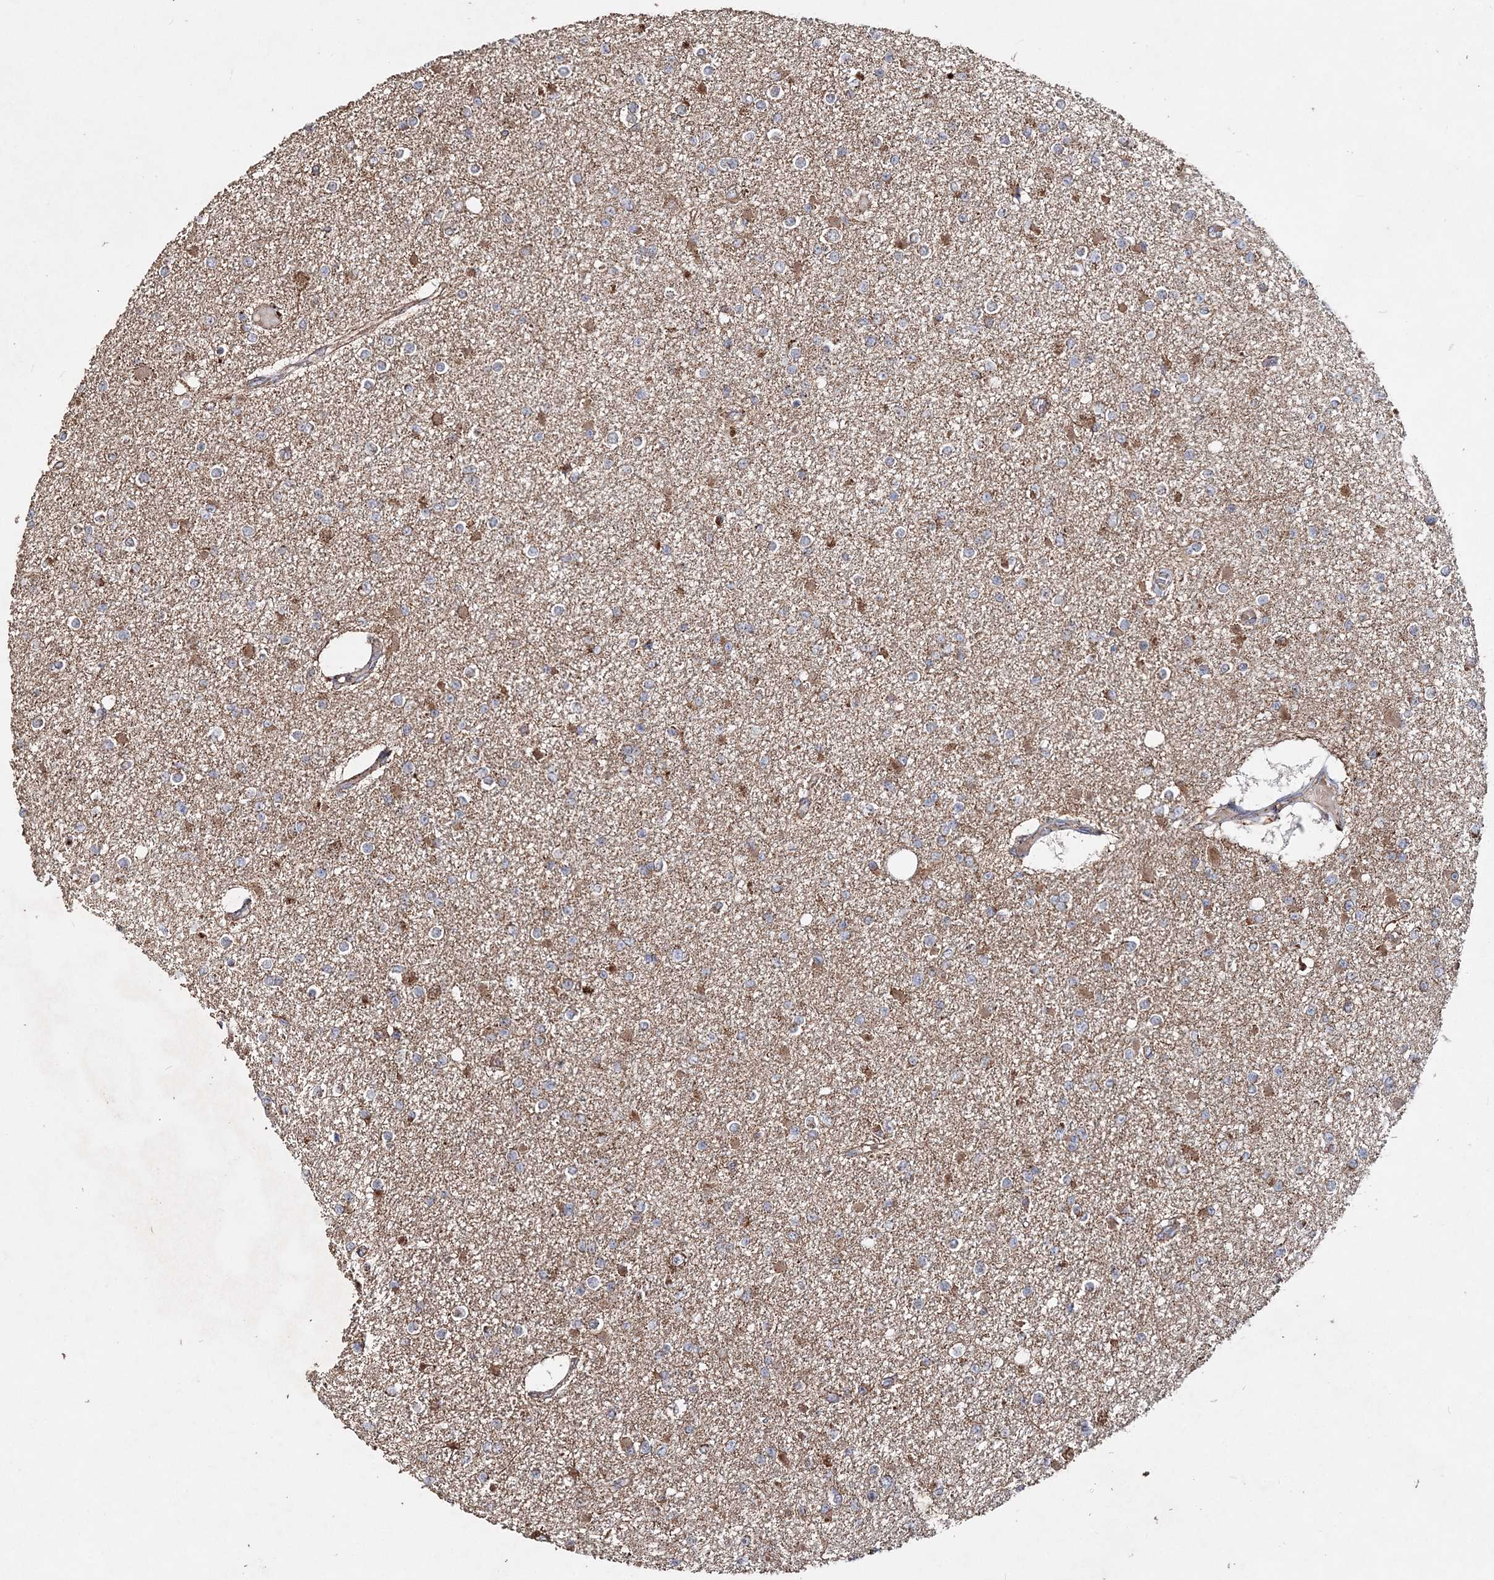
{"staining": {"intensity": "moderate", "quantity": "25%-75%", "location": "cytoplasmic/membranous"}, "tissue": "glioma", "cell_type": "Tumor cells", "image_type": "cancer", "snomed": [{"axis": "morphology", "description": "Glioma, malignant, Low grade"}, {"axis": "topography", "description": "Brain"}], "caption": "IHC photomicrograph of human glioma stained for a protein (brown), which shows medium levels of moderate cytoplasmic/membranous expression in about 25%-75% of tumor cells.", "gene": "POC5", "patient": {"sex": "female", "age": 22}}